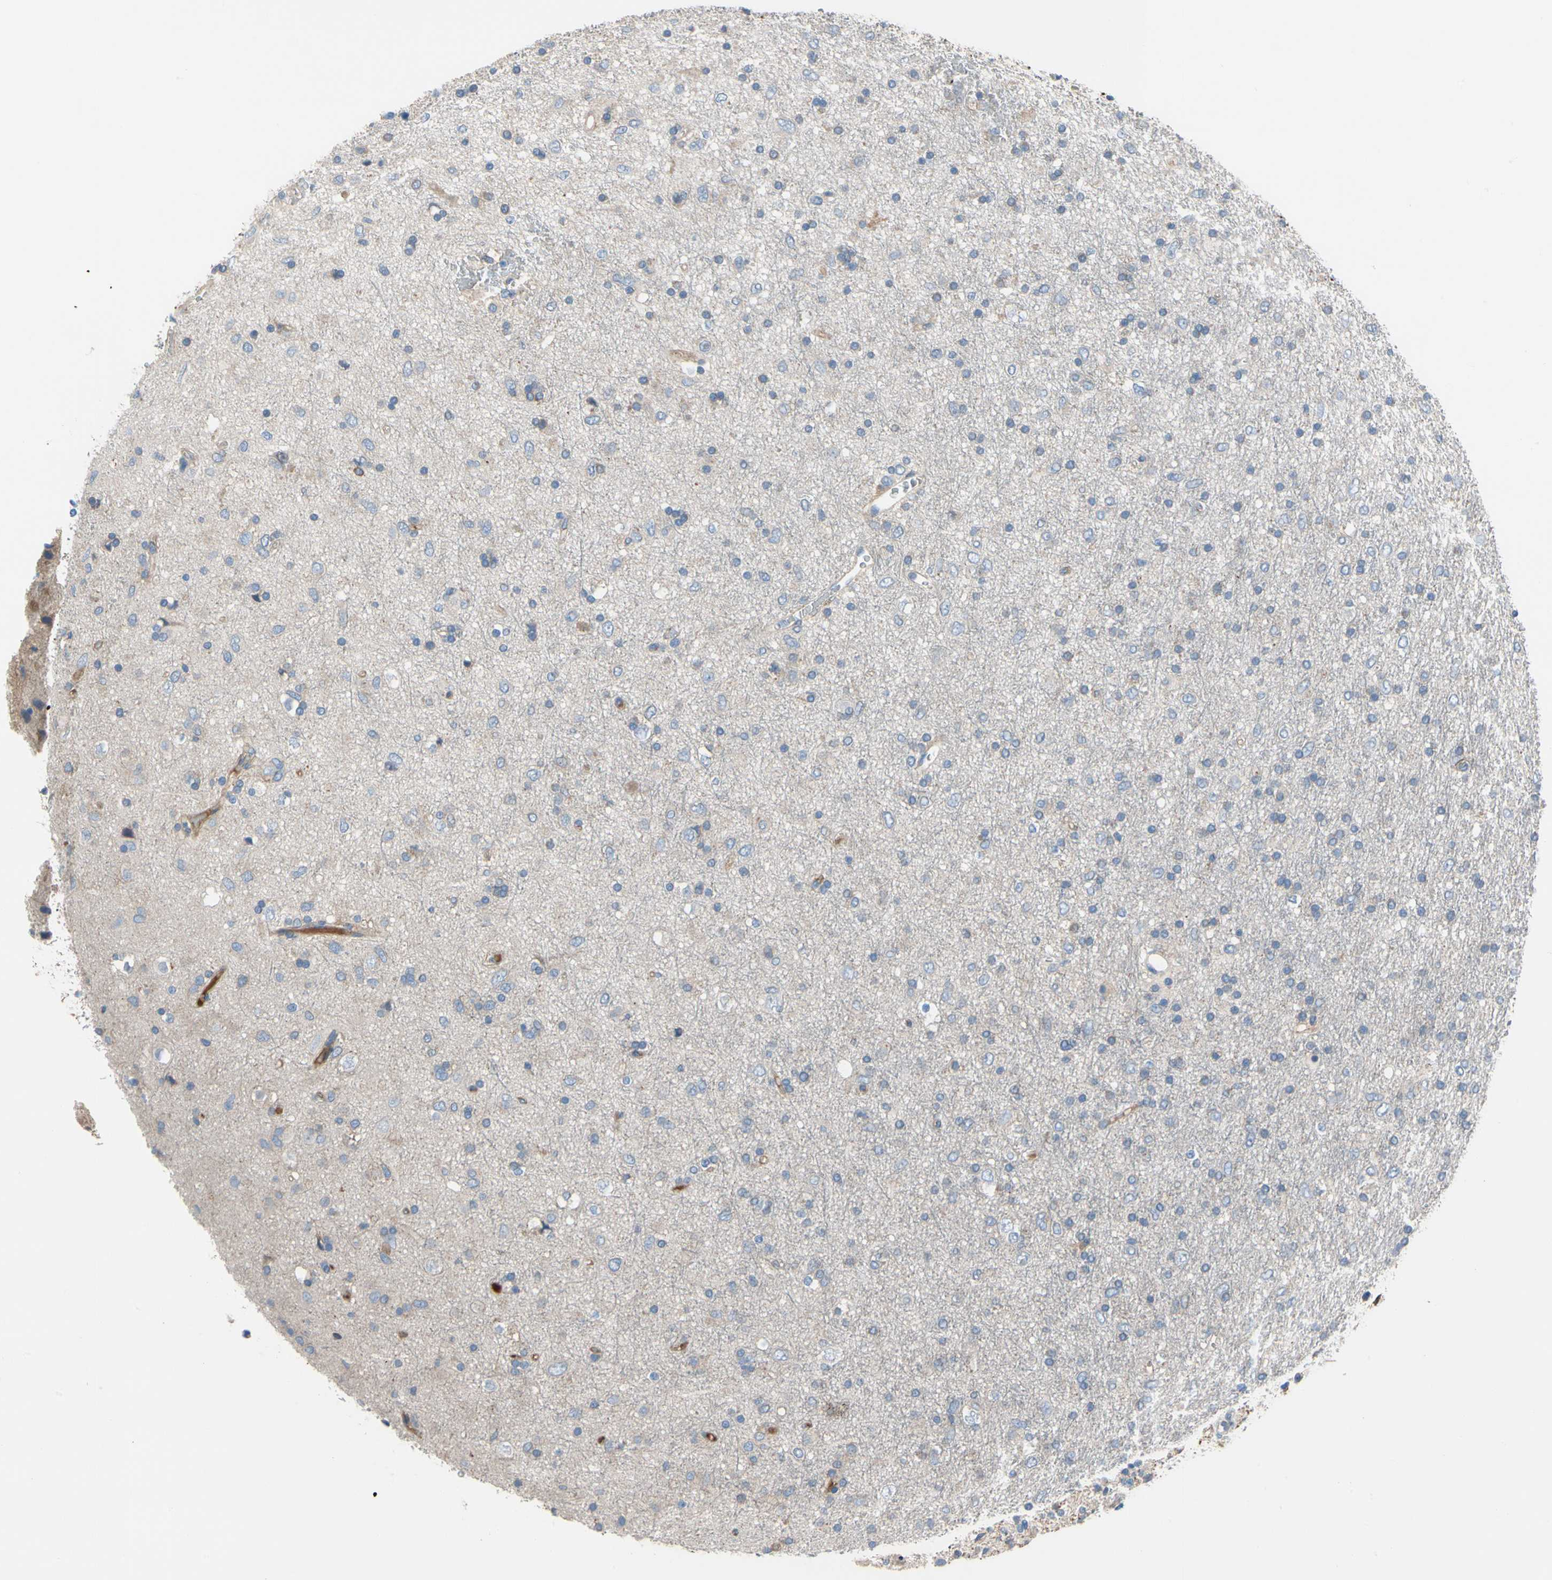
{"staining": {"intensity": "negative", "quantity": "none", "location": "none"}, "tissue": "glioma", "cell_type": "Tumor cells", "image_type": "cancer", "snomed": [{"axis": "morphology", "description": "Glioma, malignant, Low grade"}, {"axis": "topography", "description": "Brain"}], "caption": "Immunohistochemistry photomicrograph of neoplastic tissue: human glioma stained with DAB demonstrates no significant protein positivity in tumor cells.", "gene": "HJURP", "patient": {"sex": "male", "age": 77}}